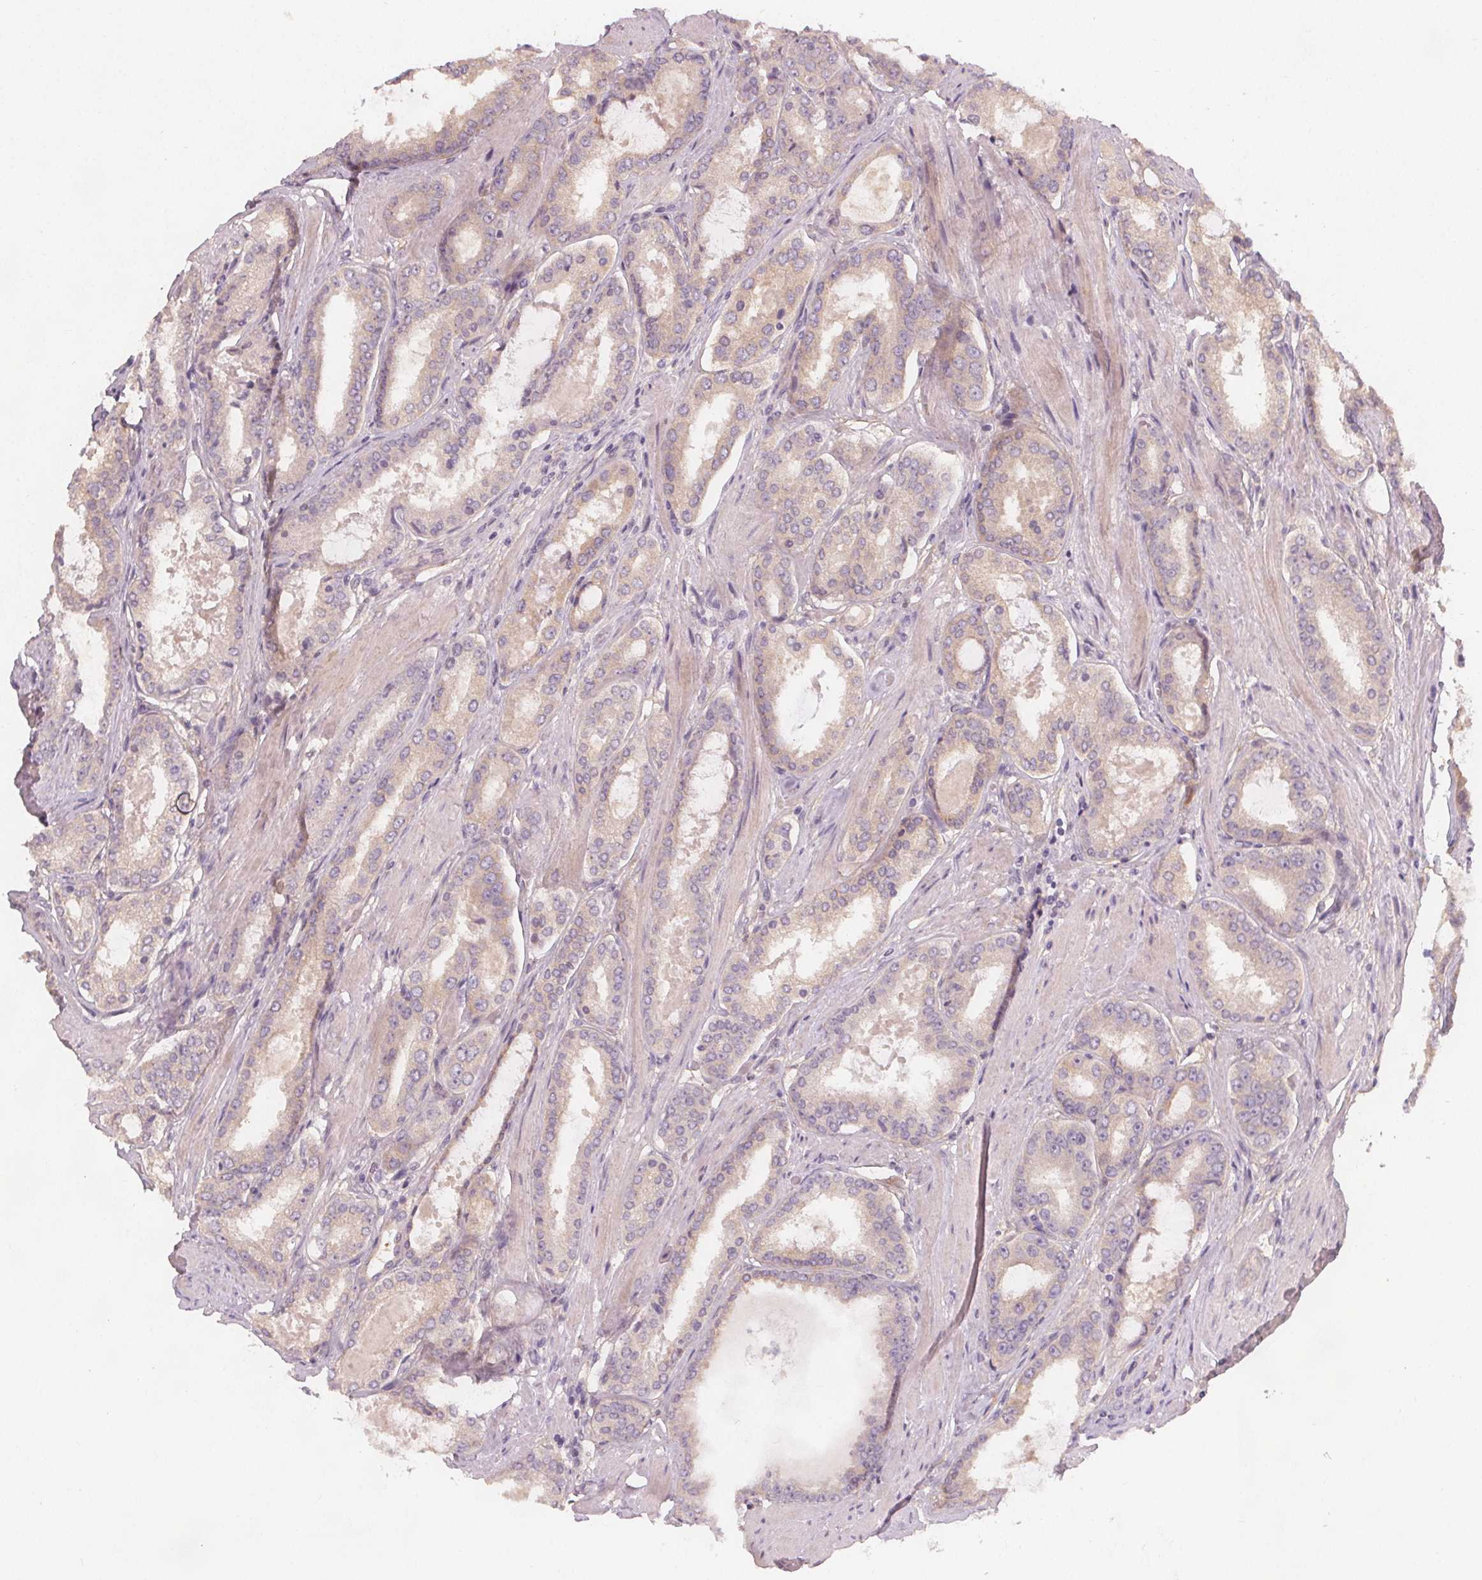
{"staining": {"intensity": "weak", "quantity": "25%-75%", "location": "cytoplasmic/membranous"}, "tissue": "prostate cancer", "cell_type": "Tumor cells", "image_type": "cancer", "snomed": [{"axis": "morphology", "description": "Adenocarcinoma, High grade"}, {"axis": "topography", "description": "Prostate"}], "caption": "Brown immunohistochemical staining in human prostate high-grade adenocarcinoma demonstrates weak cytoplasmic/membranous expression in about 25%-75% of tumor cells.", "gene": "VNN1", "patient": {"sex": "male", "age": 63}}